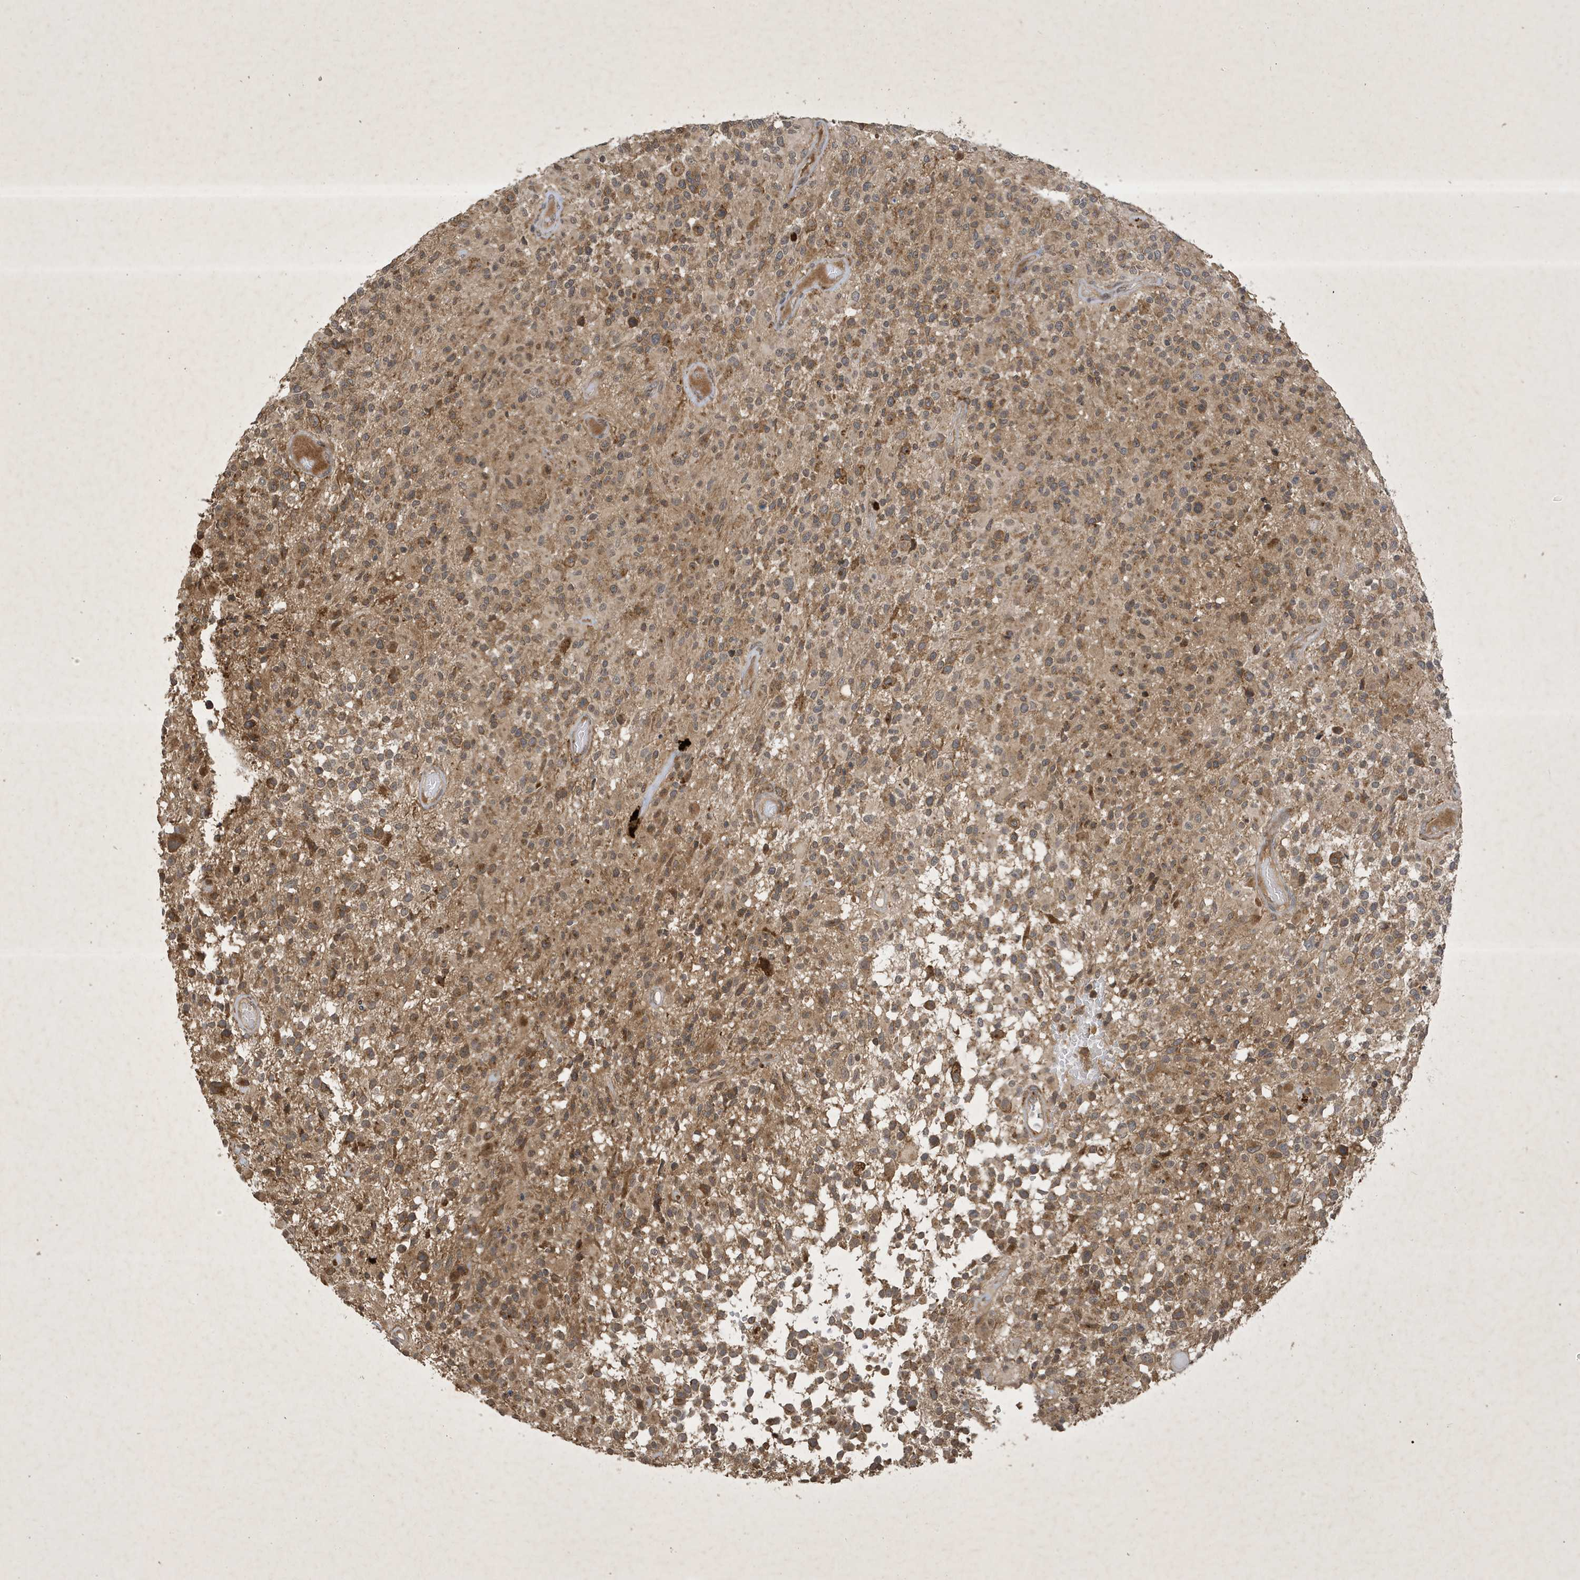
{"staining": {"intensity": "moderate", "quantity": ">75%", "location": "cytoplasmic/membranous"}, "tissue": "glioma", "cell_type": "Tumor cells", "image_type": "cancer", "snomed": [{"axis": "morphology", "description": "Glioma, malignant, High grade"}, {"axis": "morphology", "description": "Glioblastoma, NOS"}, {"axis": "topography", "description": "Brain"}], "caption": "IHC histopathology image of neoplastic tissue: human glioblastoma stained using IHC shows medium levels of moderate protein expression localized specifically in the cytoplasmic/membranous of tumor cells, appearing as a cytoplasmic/membranous brown color.", "gene": "STX10", "patient": {"sex": "male", "age": 60}}